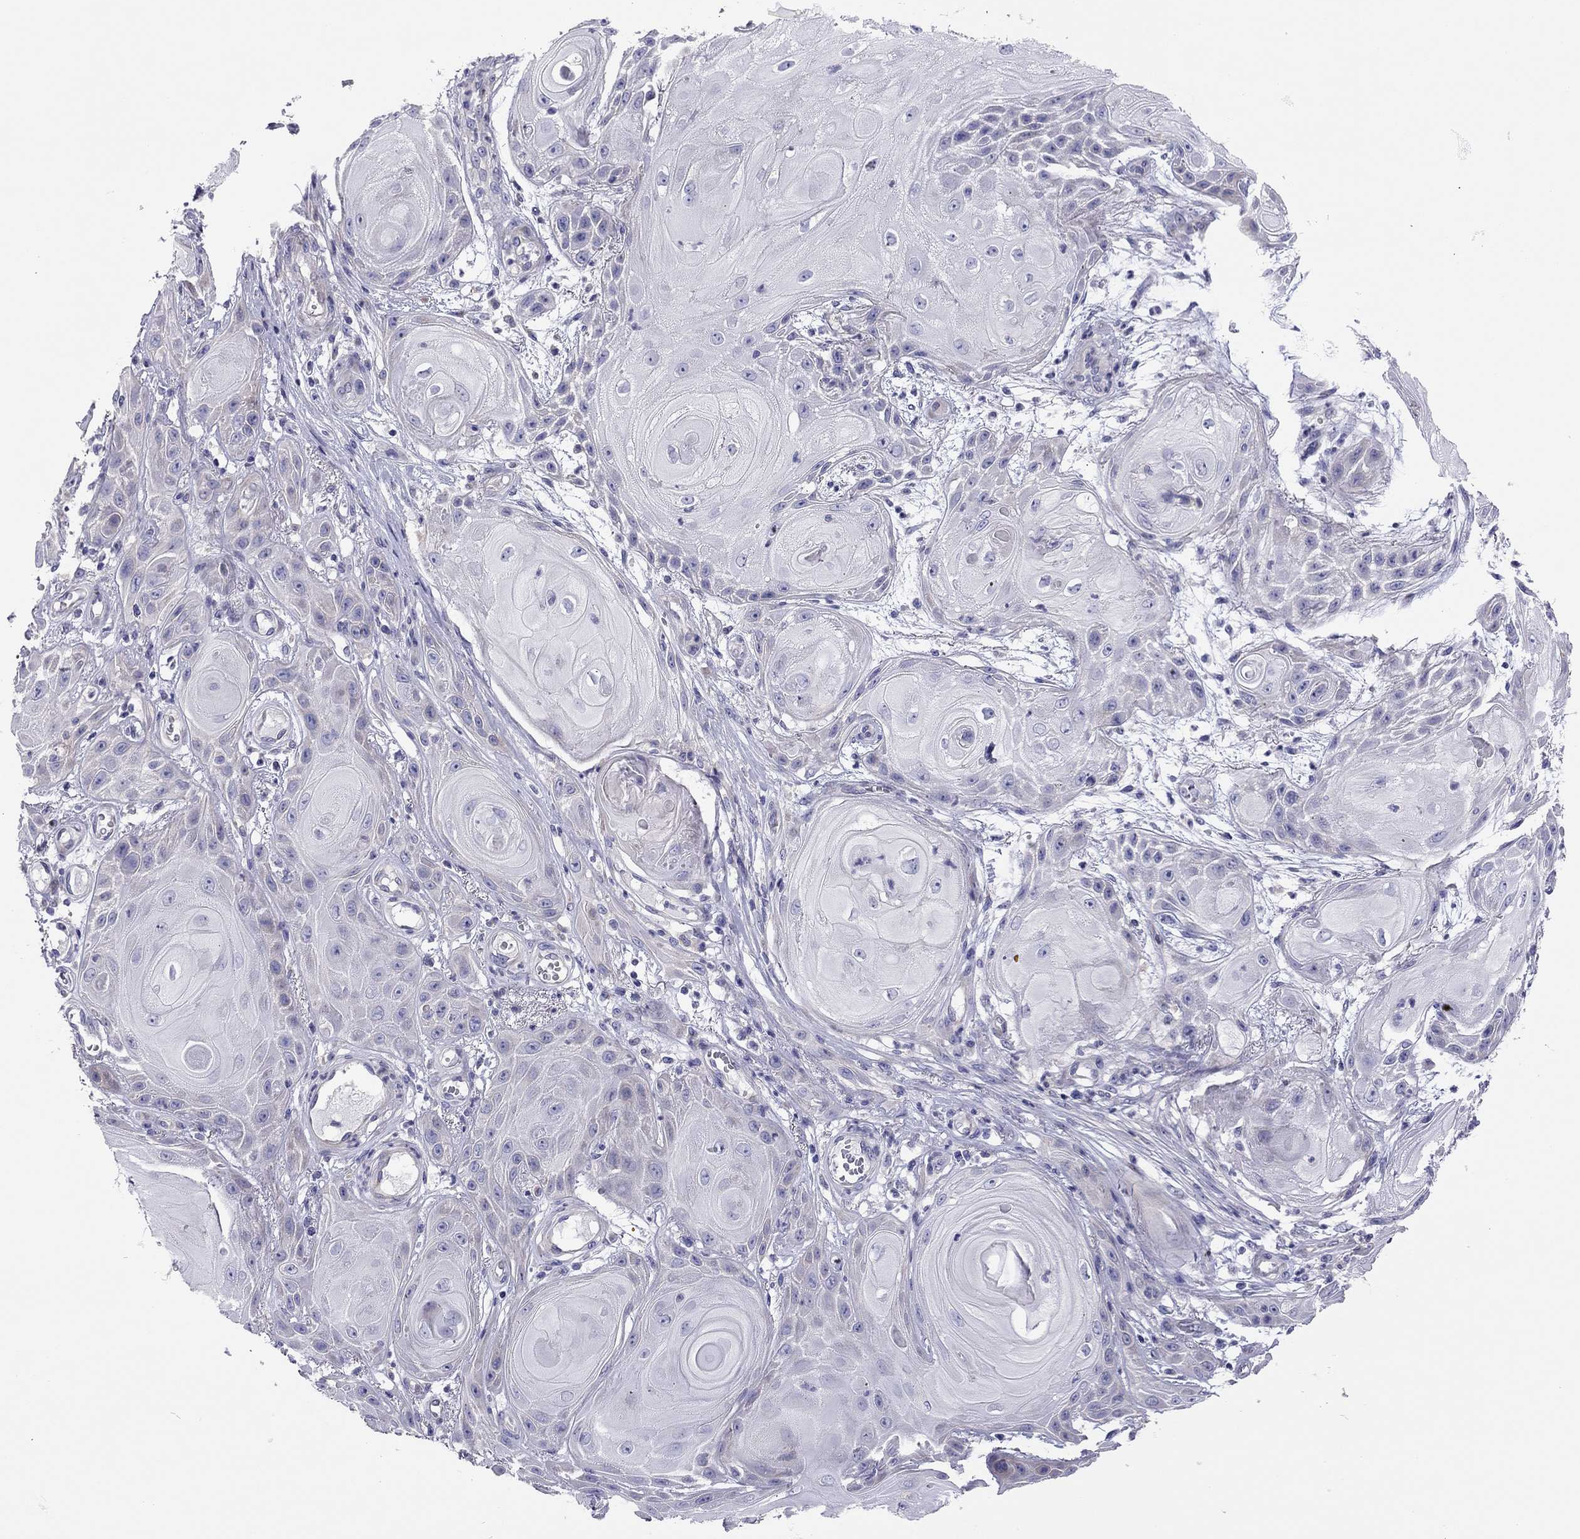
{"staining": {"intensity": "negative", "quantity": "none", "location": "none"}, "tissue": "skin cancer", "cell_type": "Tumor cells", "image_type": "cancer", "snomed": [{"axis": "morphology", "description": "Squamous cell carcinoma, NOS"}, {"axis": "topography", "description": "Skin"}], "caption": "IHC histopathology image of human squamous cell carcinoma (skin) stained for a protein (brown), which displays no expression in tumor cells.", "gene": "SCARB1", "patient": {"sex": "male", "age": 62}}